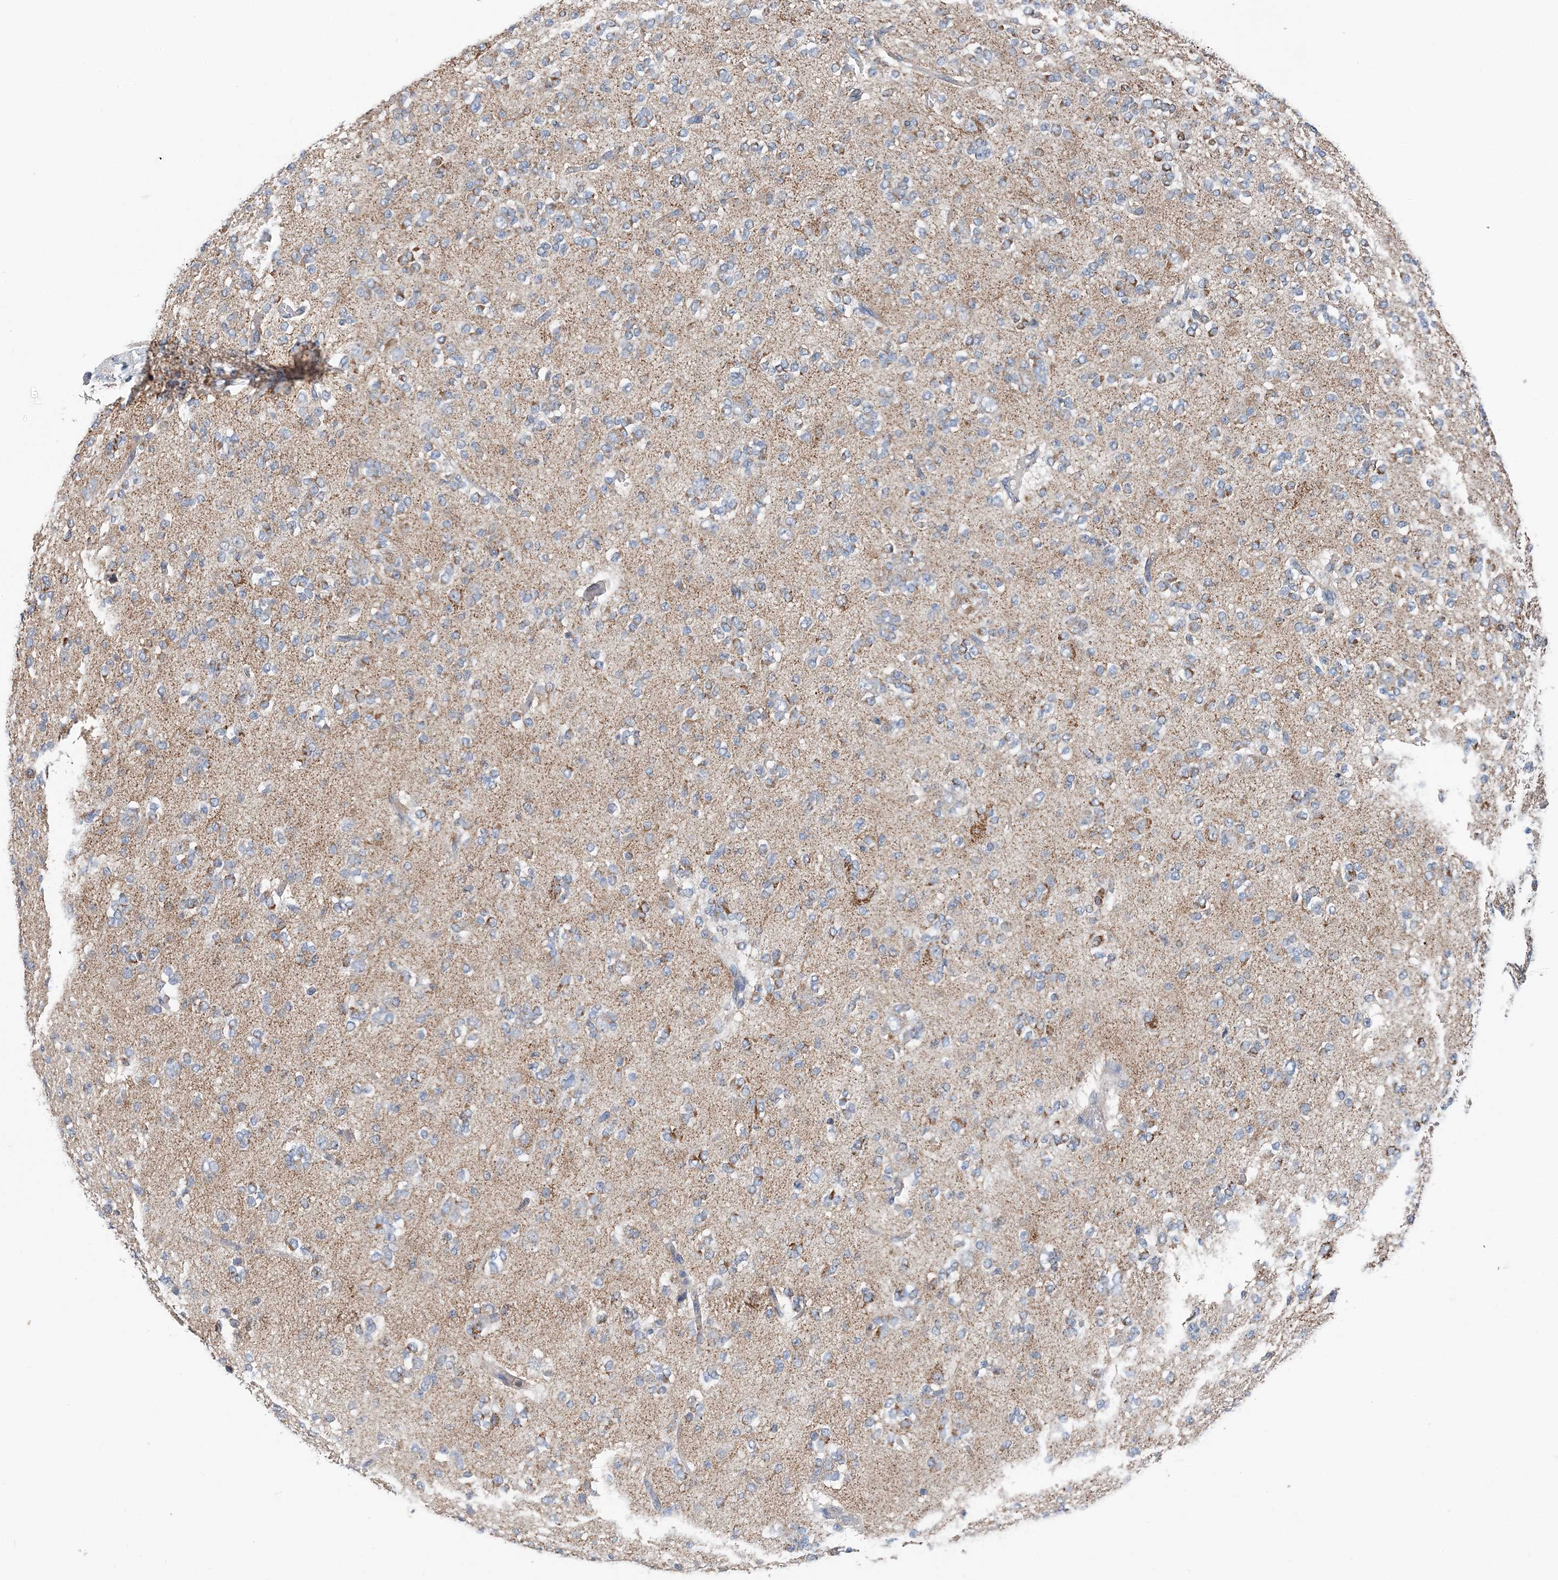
{"staining": {"intensity": "negative", "quantity": "none", "location": "none"}, "tissue": "glioma", "cell_type": "Tumor cells", "image_type": "cancer", "snomed": [{"axis": "morphology", "description": "Glioma, malignant, Low grade"}, {"axis": "topography", "description": "Brain"}], "caption": "There is no significant expression in tumor cells of low-grade glioma (malignant).", "gene": "SPRY2", "patient": {"sex": "male", "age": 38}}